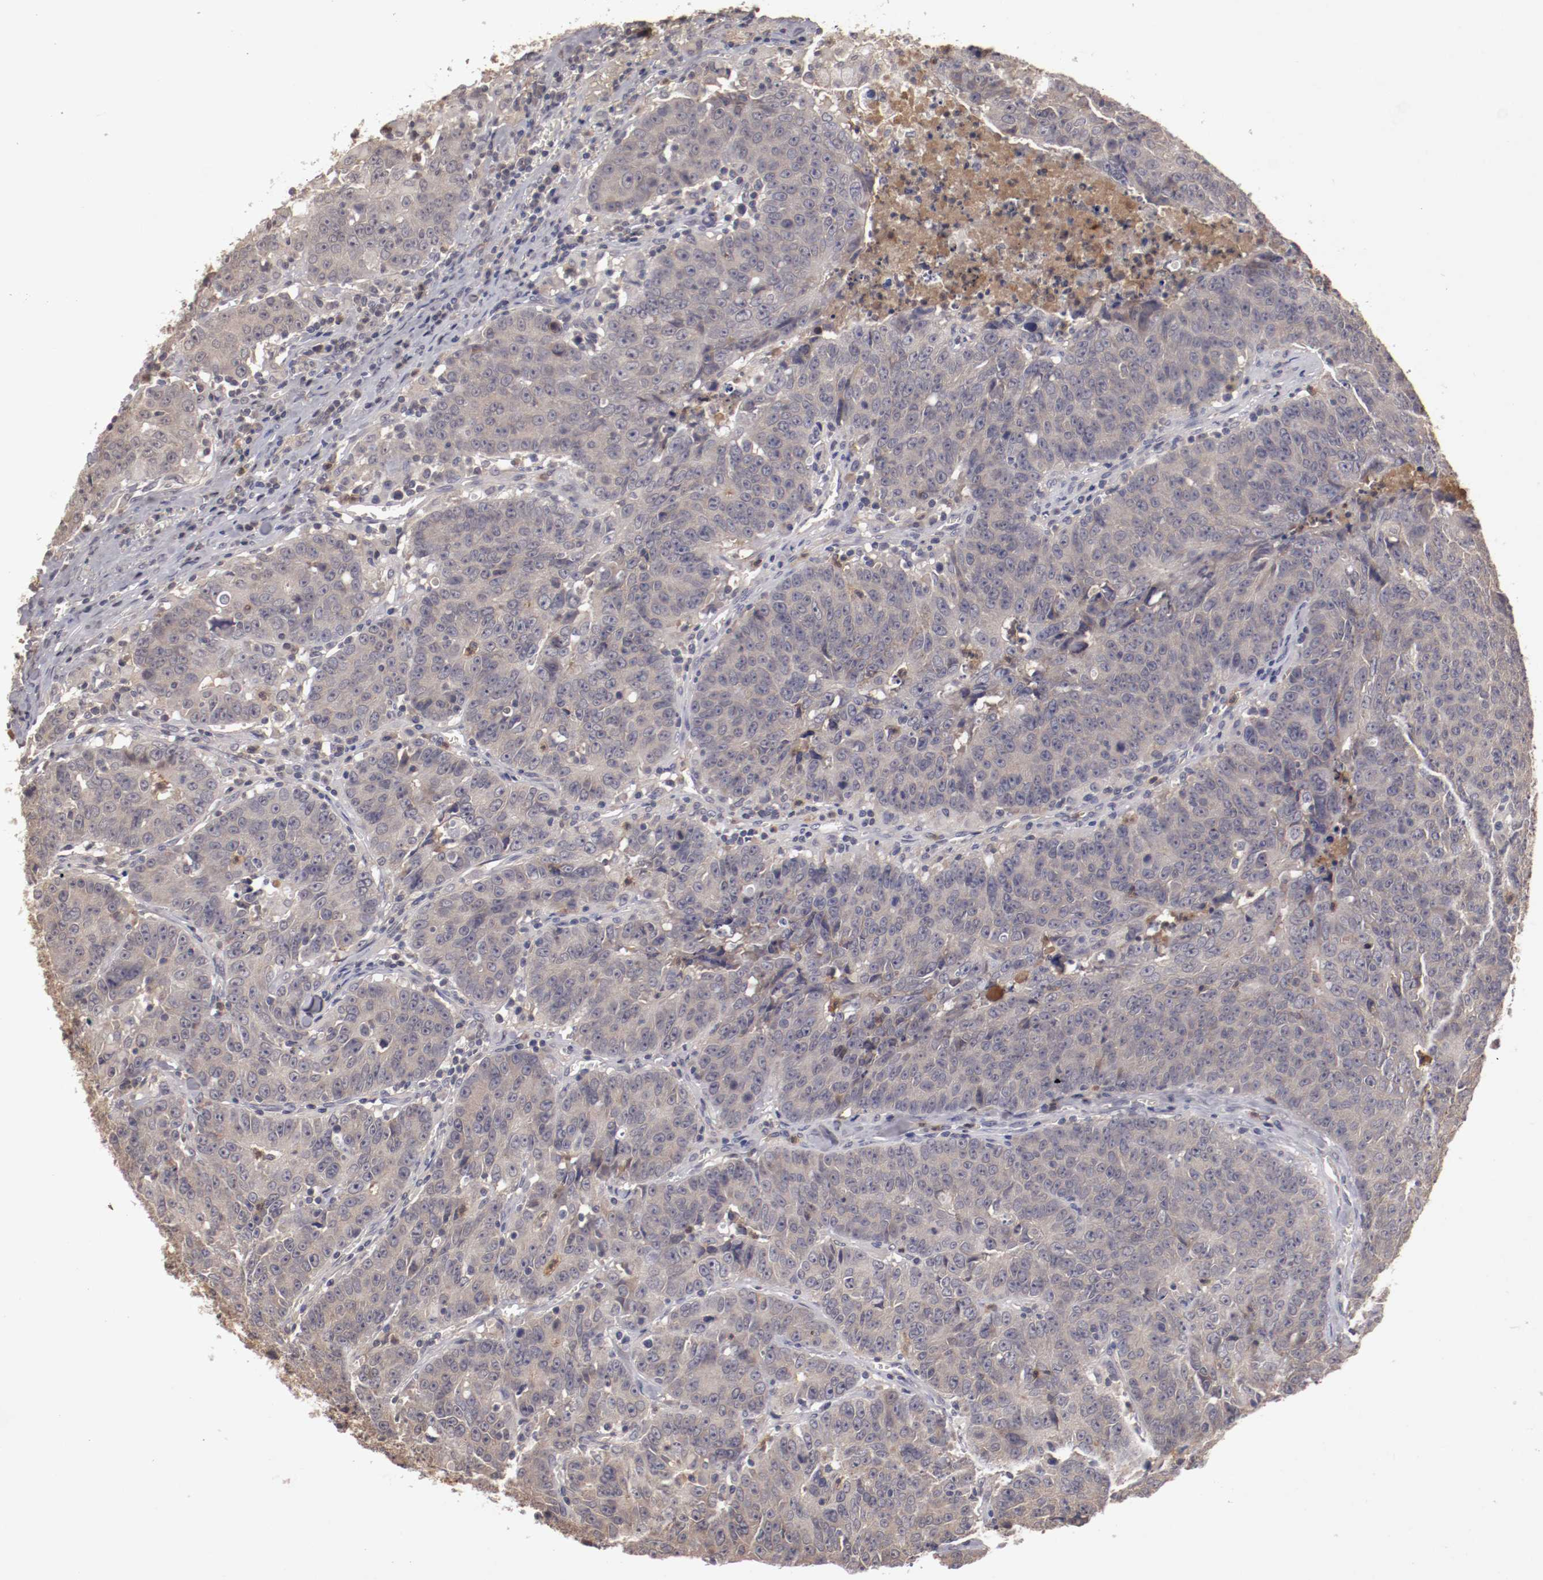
{"staining": {"intensity": "negative", "quantity": "none", "location": "none"}, "tissue": "colorectal cancer", "cell_type": "Tumor cells", "image_type": "cancer", "snomed": [{"axis": "morphology", "description": "Adenocarcinoma, NOS"}, {"axis": "topography", "description": "Colon"}], "caption": "The photomicrograph exhibits no staining of tumor cells in colorectal cancer.", "gene": "CP", "patient": {"sex": "female", "age": 53}}